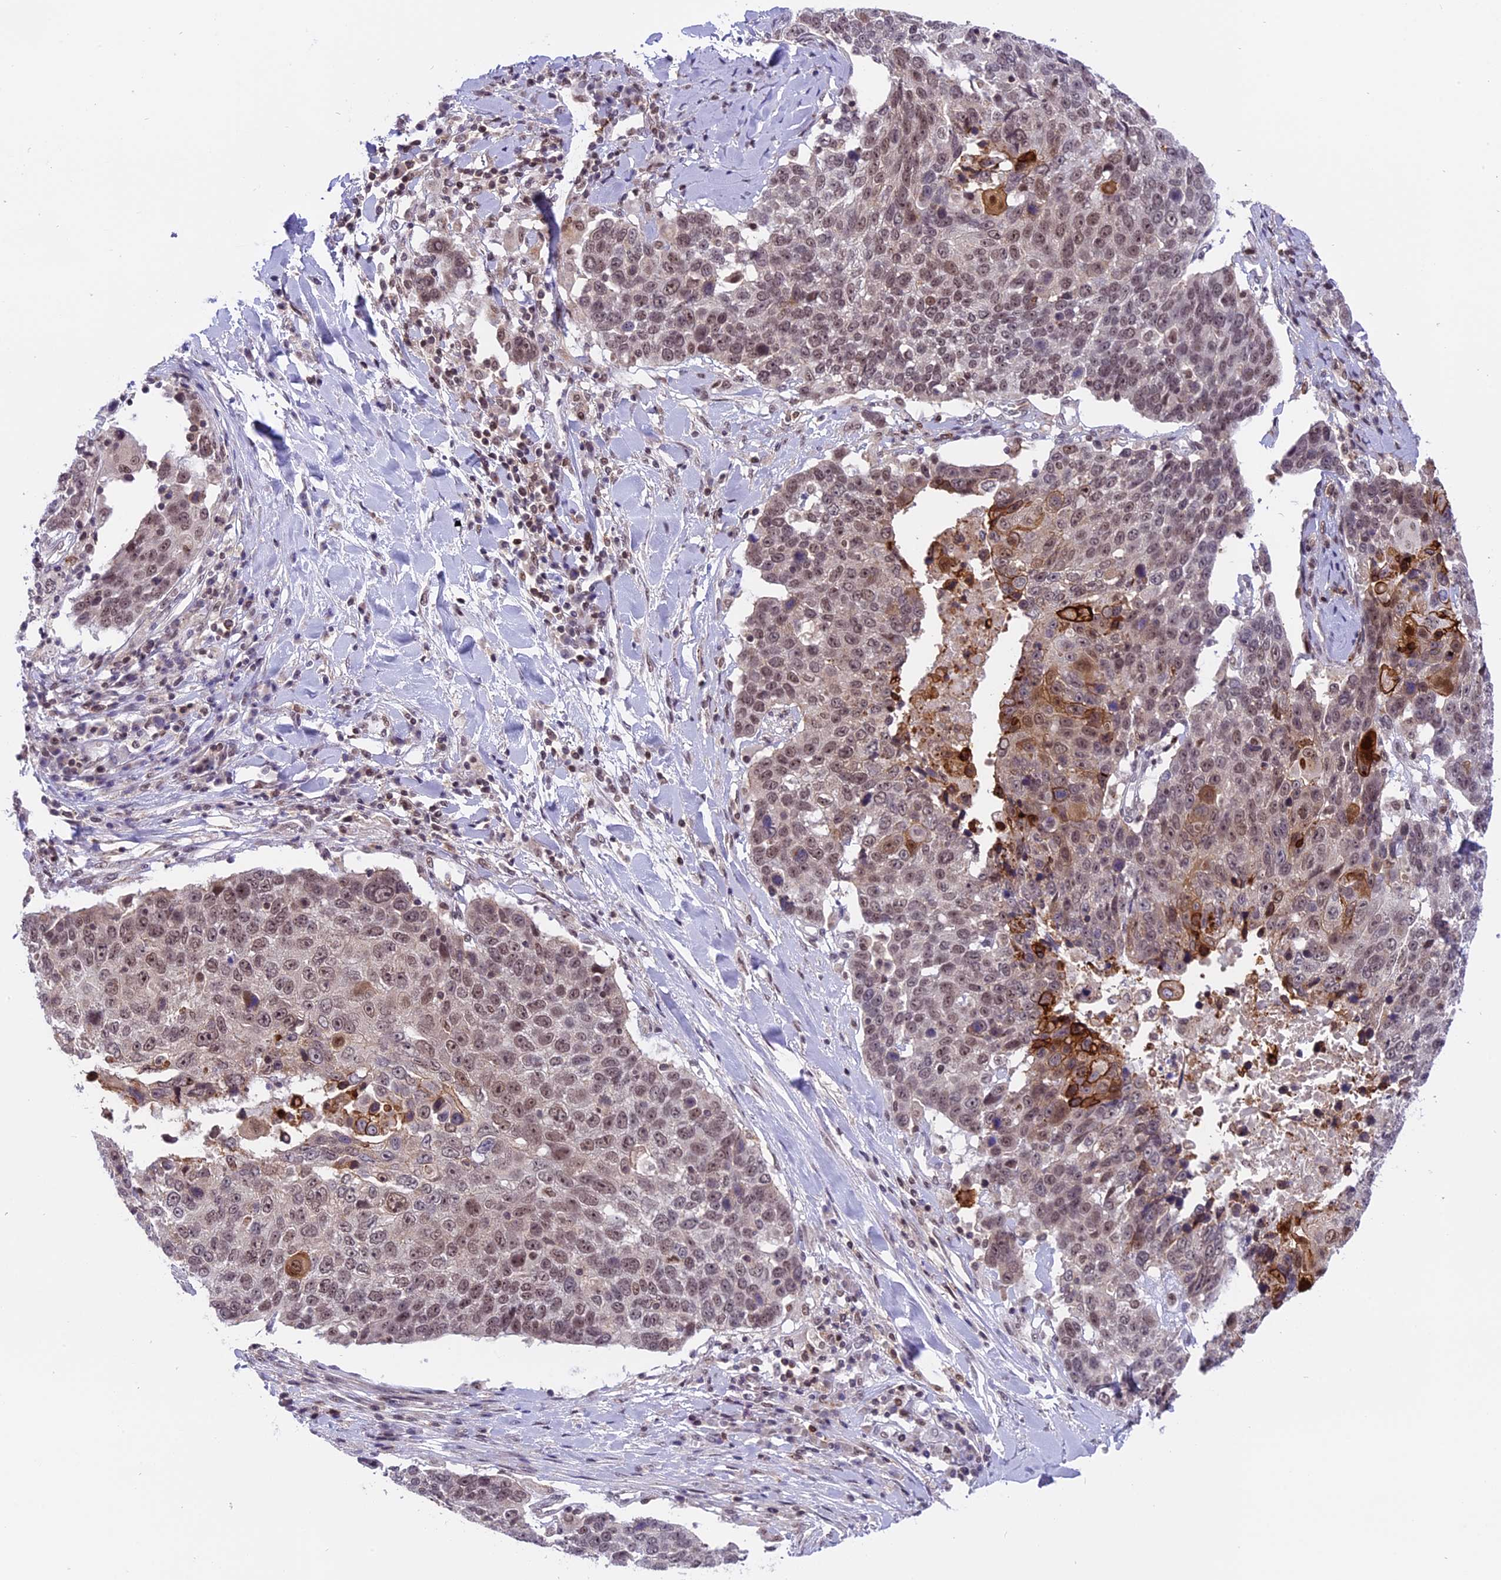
{"staining": {"intensity": "moderate", "quantity": ">75%", "location": "cytoplasmic/membranous,nuclear"}, "tissue": "lung cancer", "cell_type": "Tumor cells", "image_type": "cancer", "snomed": [{"axis": "morphology", "description": "Squamous cell carcinoma, NOS"}, {"axis": "topography", "description": "Lung"}], "caption": "The micrograph shows immunohistochemical staining of lung cancer. There is moderate cytoplasmic/membranous and nuclear positivity is identified in about >75% of tumor cells.", "gene": "TADA3", "patient": {"sex": "male", "age": 66}}